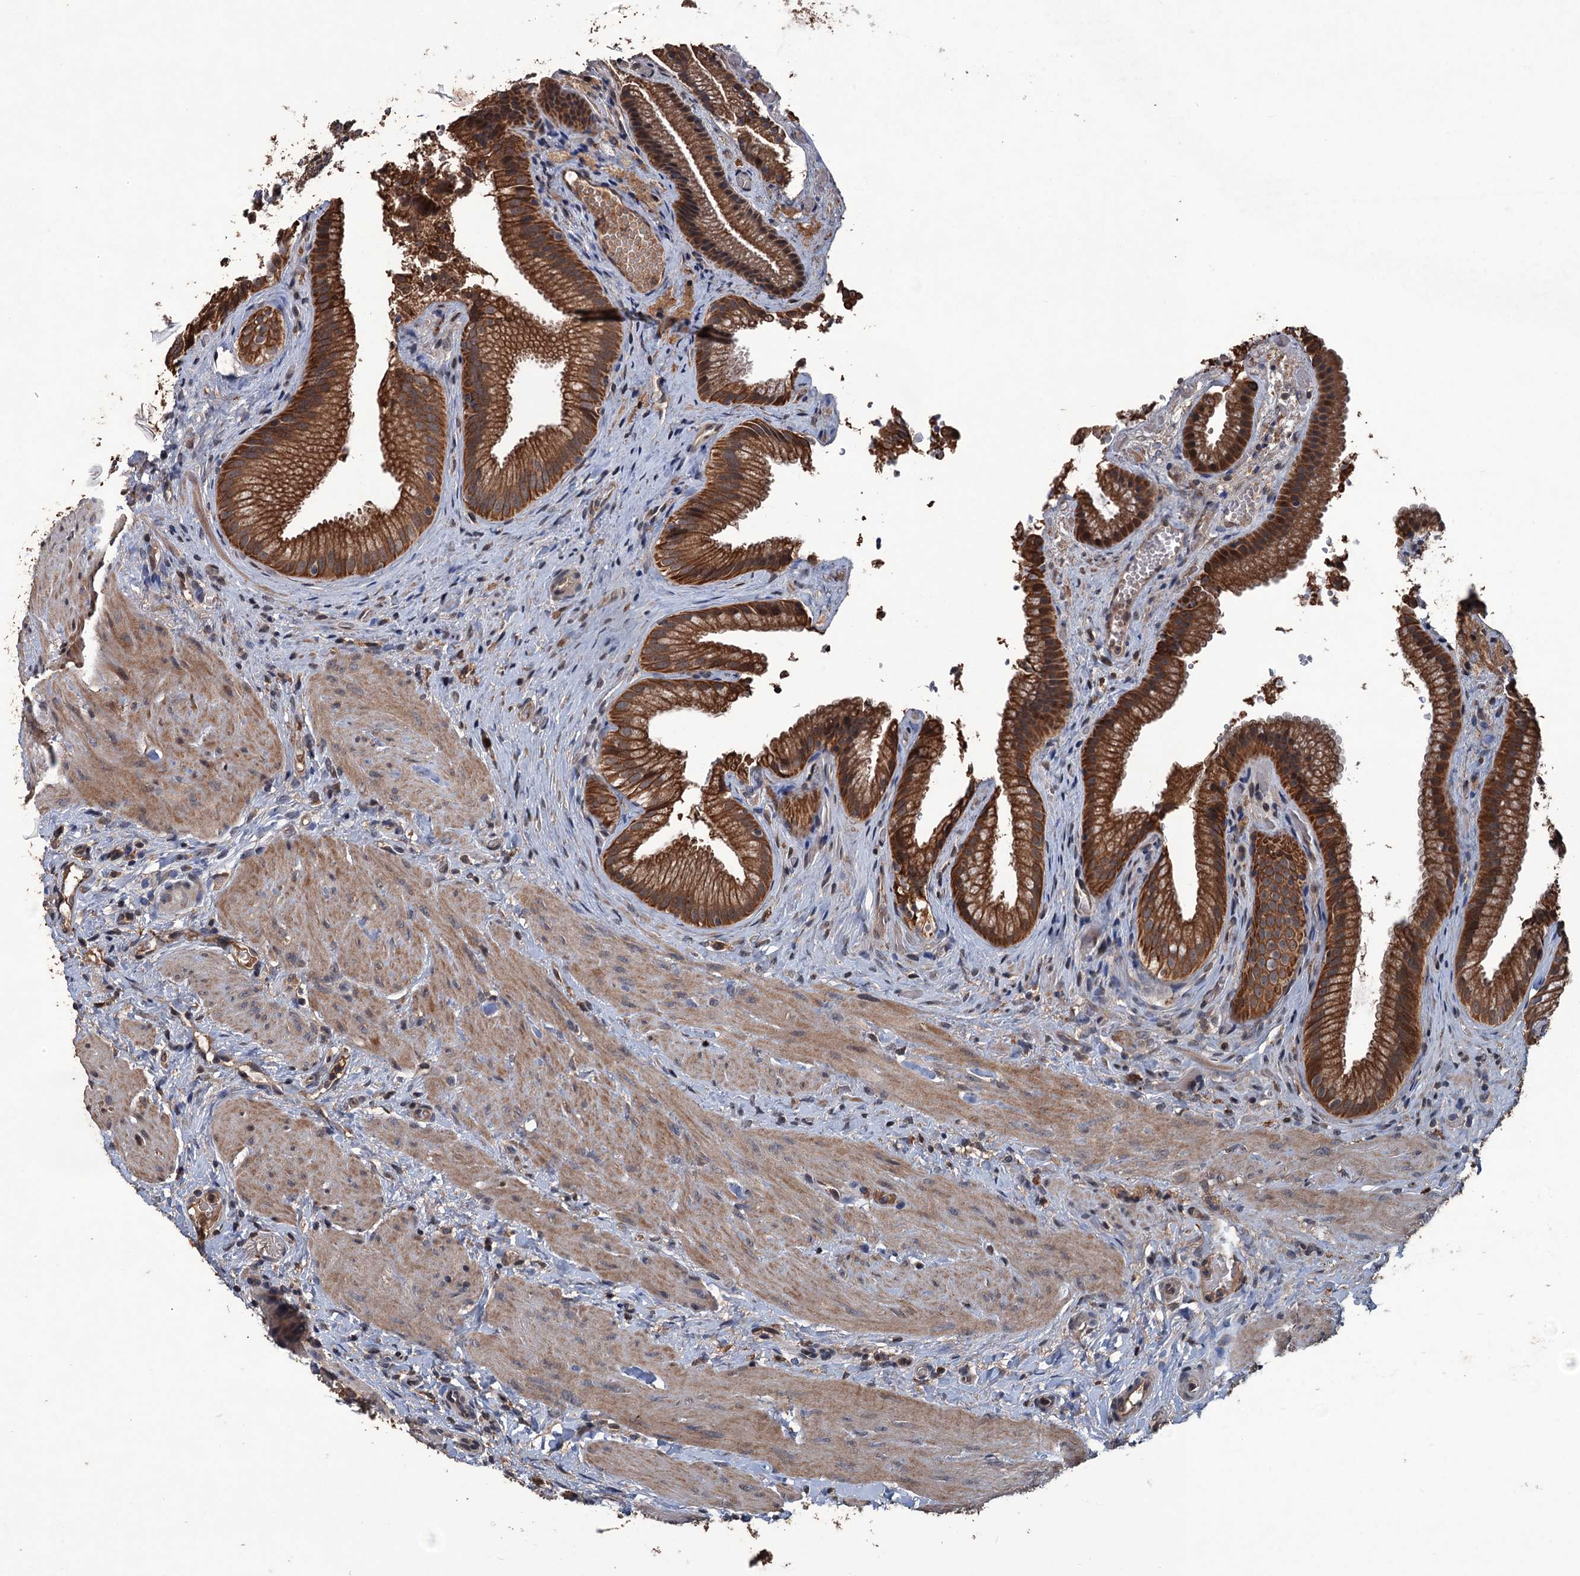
{"staining": {"intensity": "strong", "quantity": ">75%", "location": "cytoplasmic/membranous,nuclear"}, "tissue": "gallbladder", "cell_type": "Glandular cells", "image_type": "normal", "snomed": [{"axis": "morphology", "description": "Normal tissue, NOS"}, {"axis": "morphology", "description": "Inflammation, NOS"}, {"axis": "topography", "description": "Gallbladder"}], "caption": "A high amount of strong cytoplasmic/membranous,nuclear positivity is appreciated in about >75% of glandular cells in unremarkable gallbladder.", "gene": "ZNF438", "patient": {"sex": "male", "age": 51}}